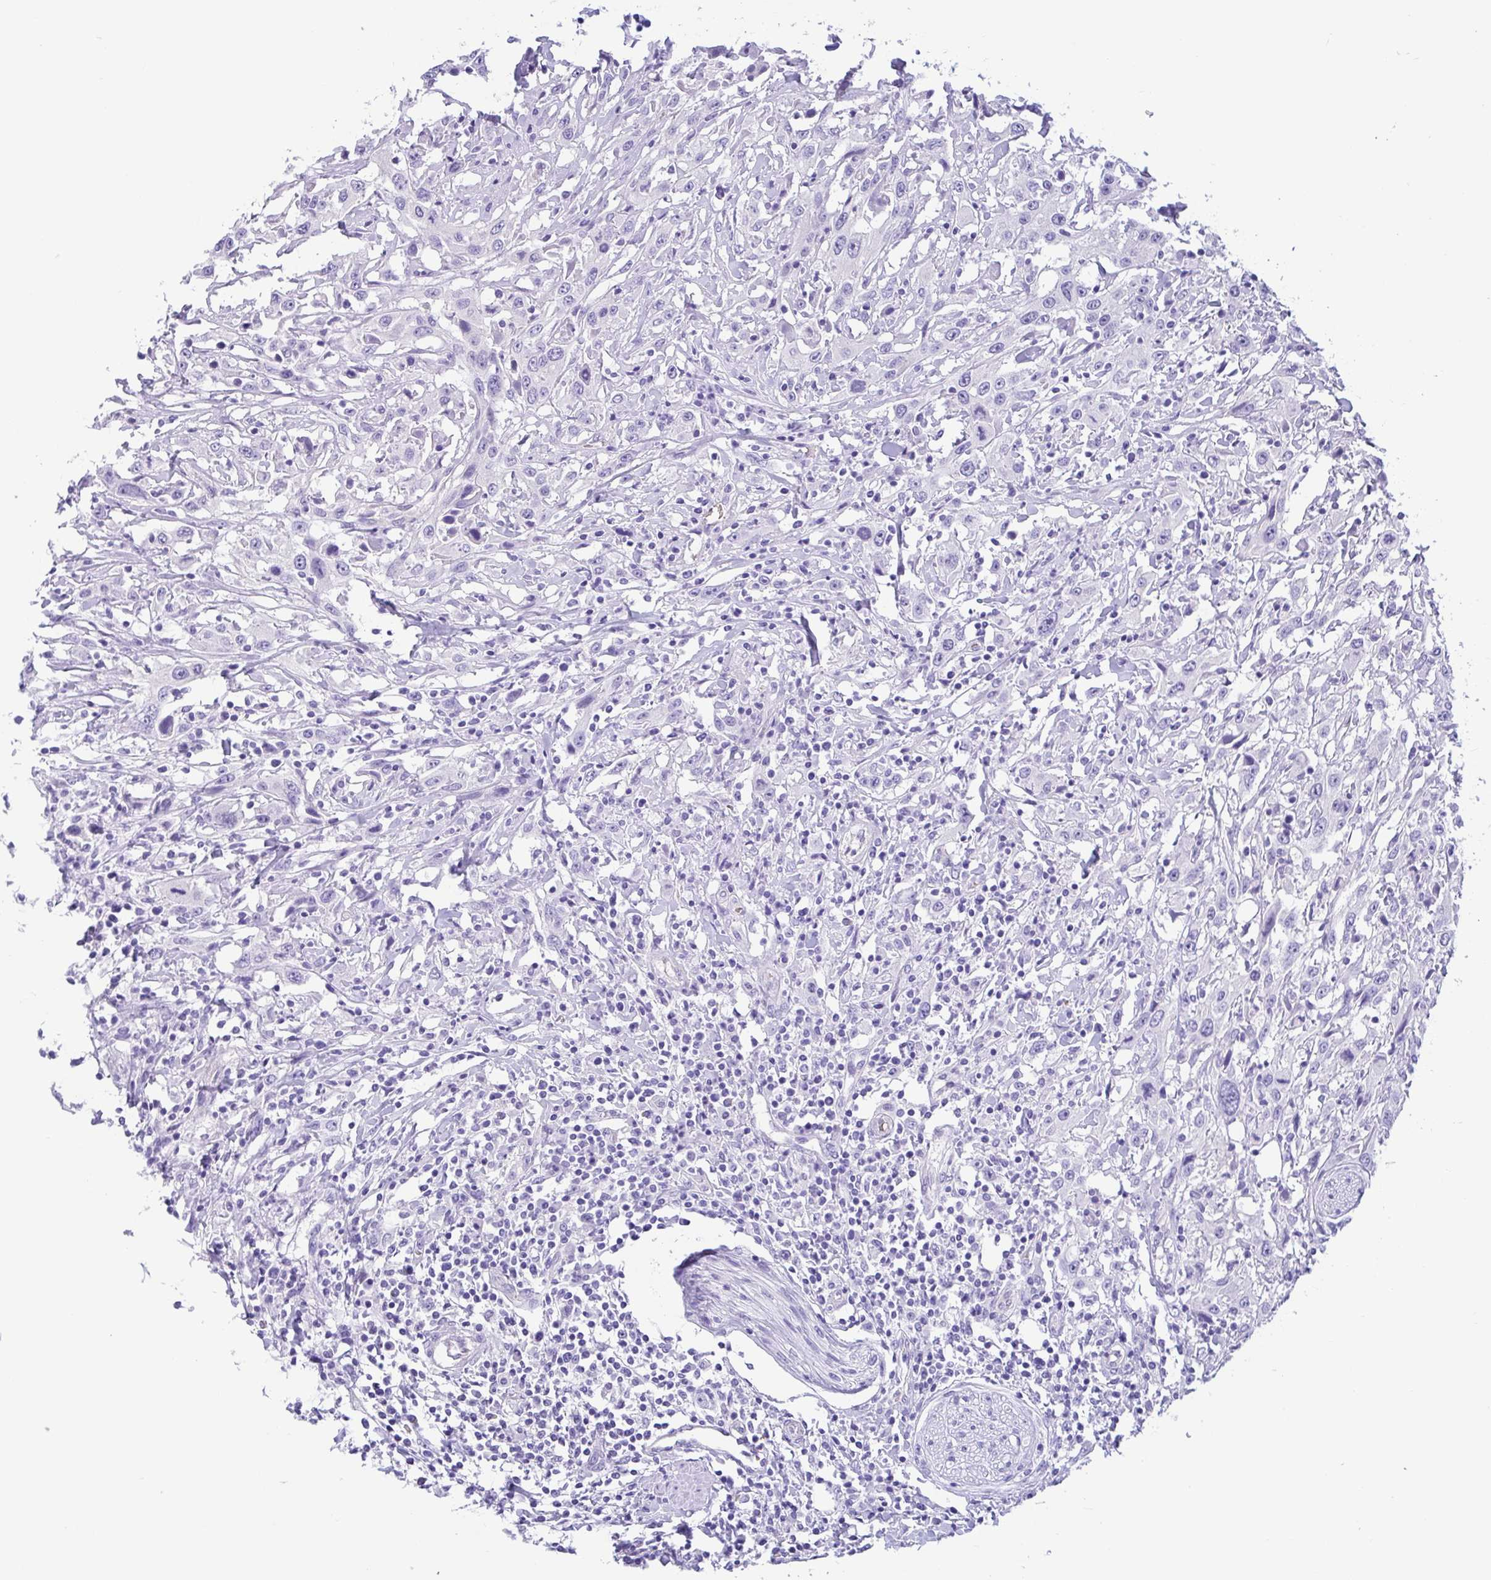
{"staining": {"intensity": "negative", "quantity": "none", "location": "none"}, "tissue": "urothelial cancer", "cell_type": "Tumor cells", "image_type": "cancer", "snomed": [{"axis": "morphology", "description": "Urothelial carcinoma, High grade"}, {"axis": "topography", "description": "Urinary bladder"}], "caption": "High magnification brightfield microscopy of urothelial carcinoma (high-grade) stained with DAB (brown) and counterstained with hematoxylin (blue): tumor cells show no significant positivity.", "gene": "TMEM79", "patient": {"sex": "male", "age": 61}}